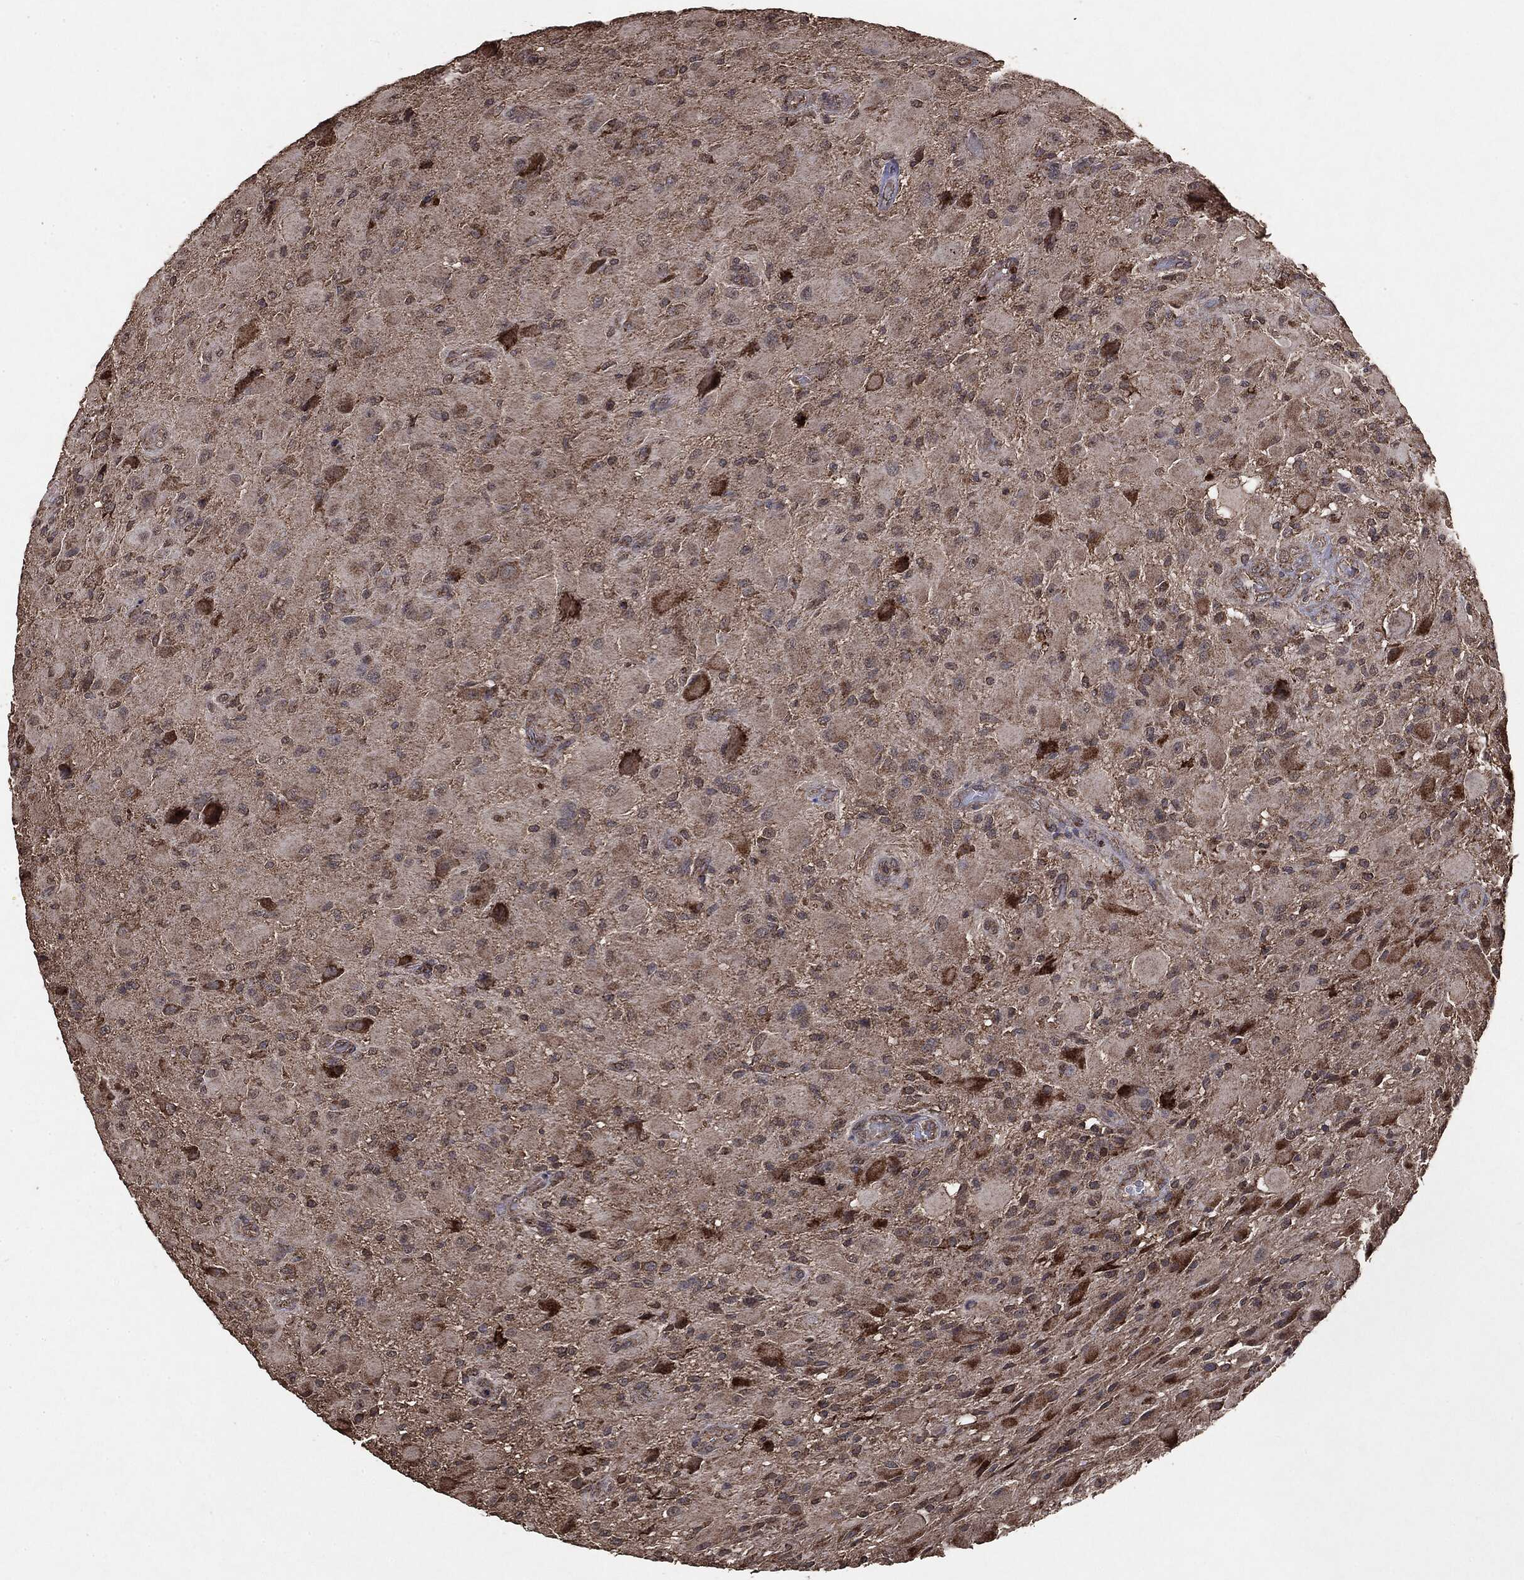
{"staining": {"intensity": "moderate", "quantity": ">75%", "location": "cytoplasmic/membranous"}, "tissue": "glioma", "cell_type": "Tumor cells", "image_type": "cancer", "snomed": [{"axis": "morphology", "description": "Glioma, malignant, High grade"}, {"axis": "topography", "description": "Cerebral cortex"}], "caption": "Immunohistochemistry (IHC) (DAB) staining of malignant high-grade glioma demonstrates moderate cytoplasmic/membranous protein expression in approximately >75% of tumor cells. (brown staining indicates protein expression, while blue staining denotes nuclei).", "gene": "MTOR", "patient": {"sex": "male", "age": 35}}